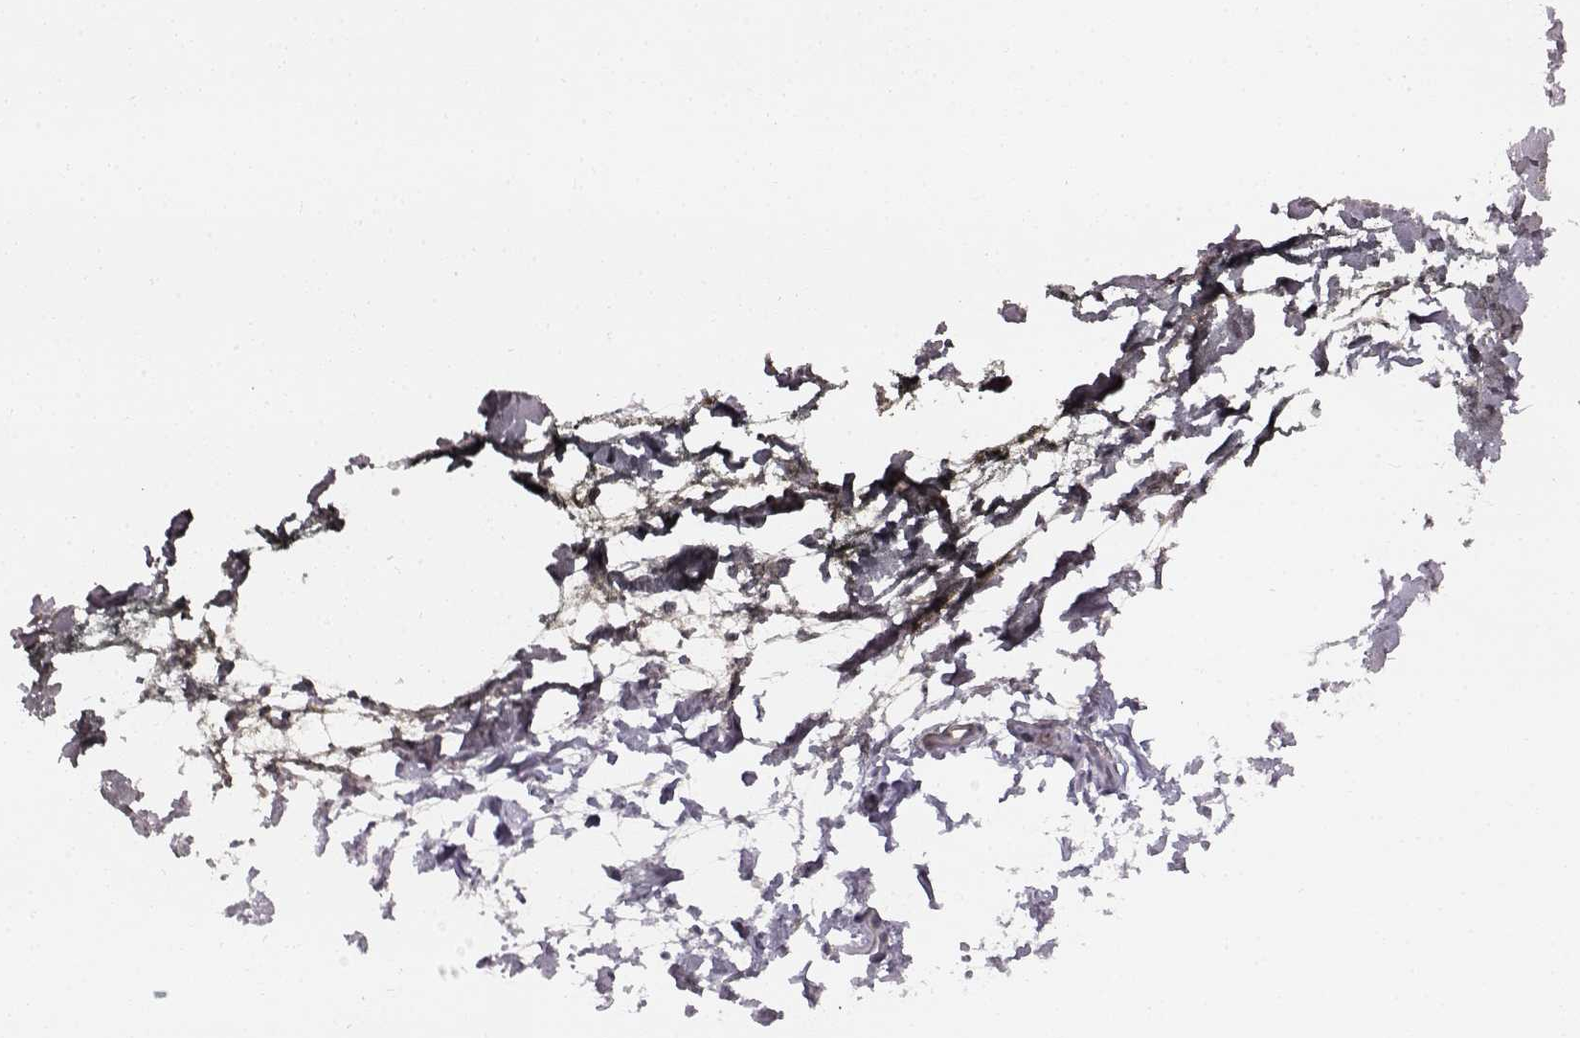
{"staining": {"intensity": "negative", "quantity": "none", "location": "none"}, "tissue": "skin", "cell_type": "Fibroblasts", "image_type": "normal", "snomed": [{"axis": "morphology", "description": "Normal tissue, NOS"}, {"axis": "topography", "description": "Skin"}], "caption": "There is no significant positivity in fibroblasts of skin. (Stains: DAB IHC with hematoxylin counter stain, Microscopy: brightfield microscopy at high magnification).", "gene": "SPAG17", "patient": {"sex": "female", "age": 34}}